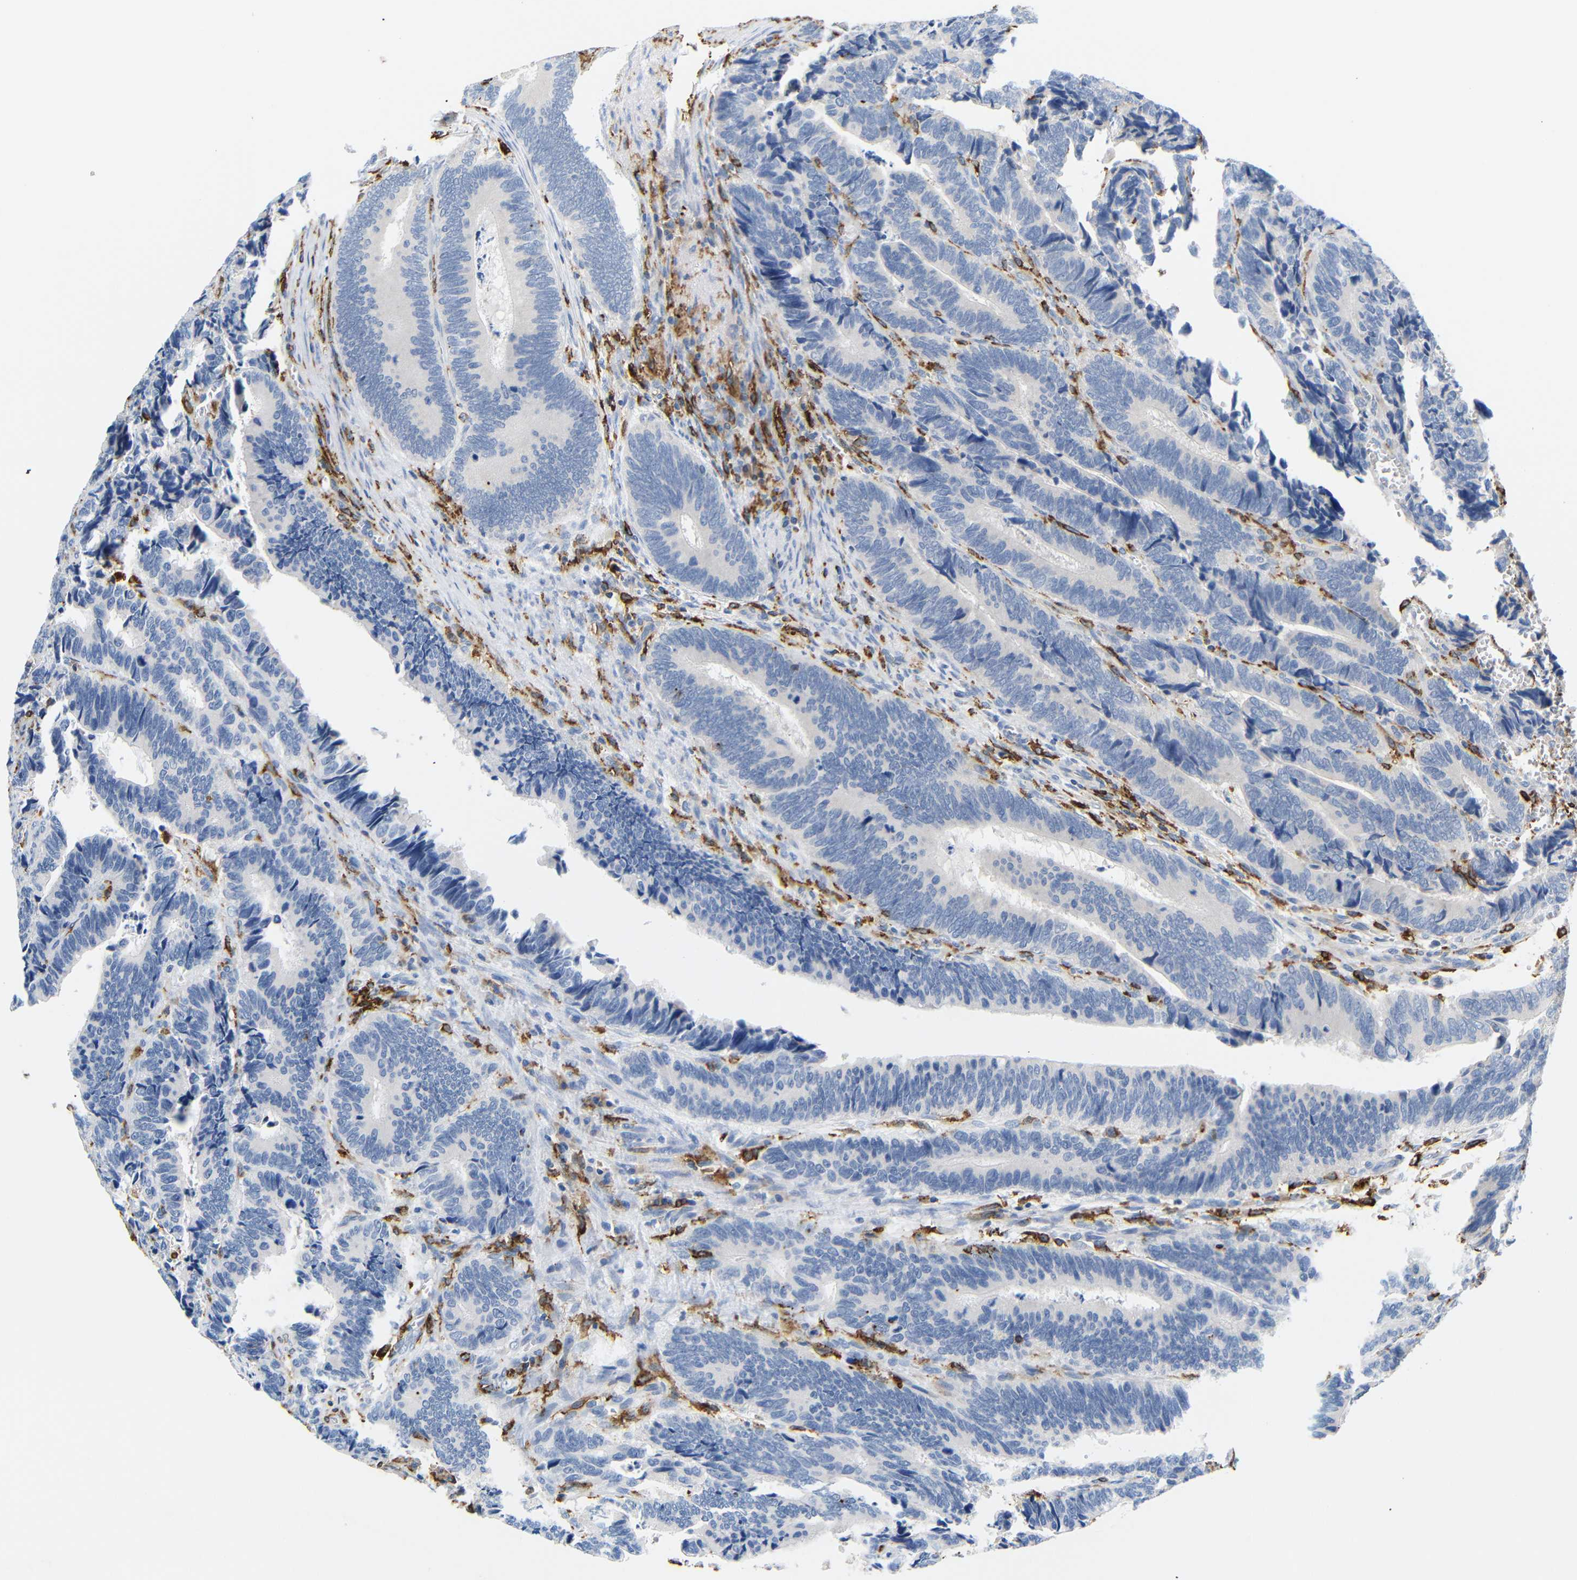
{"staining": {"intensity": "negative", "quantity": "none", "location": "none"}, "tissue": "colorectal cancer", "cell_type": "Tumor cells", "image_type": "cancer", "snomed": [{"axis": "morphology", "description": "Adenocarcinoma, NOS"}, {"axis": "topography", "description": "Colon"}], "caption": "This is an IHC micrograph of colorectal cancer (adenocarcinoma). There is no staining in tumor cells.", "gene": "HLA-DQB1", "patient": {"sex": "male", "age": 72}}